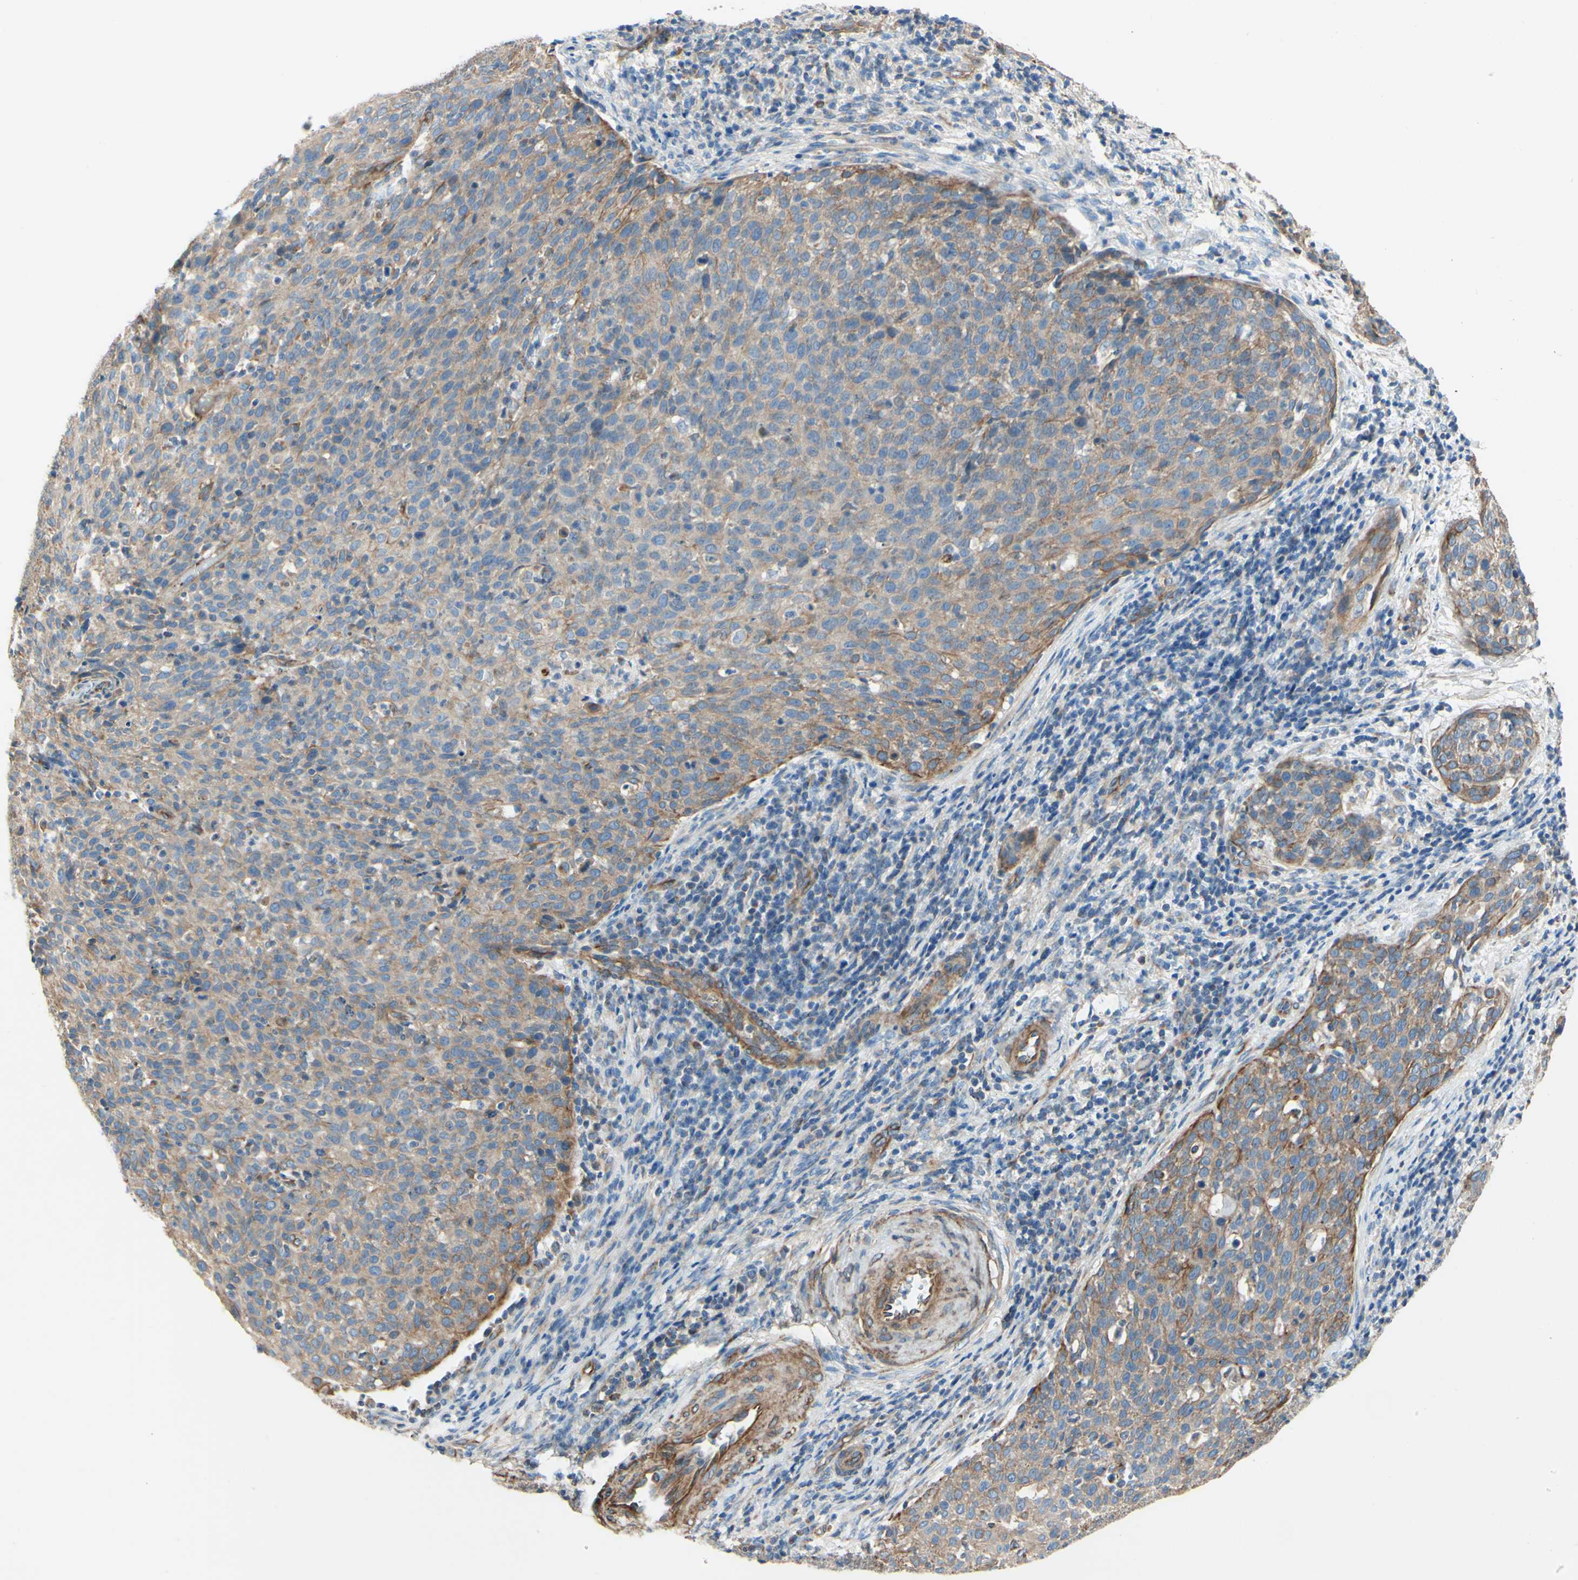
{"staining": {"intensity": "weak", "quantity": ">75%", "location": "cytoplasmic/membranous"}, "tissue": "cervical cancer", "cell_type": "Tumor cells", "image_type": "cancer", "snomed": [{"axis": "morphology", "description": "Squamous cell carcinoma, NOS"}, {"axis": "topography", "description": "Cervix"}], "caption": "IHC staining of cervical cancer, which exhibits low levels of weak cytoplasmic/membranous positivity in about >75% of tumor cells indicating weak cytoplasmic/membranous protein positivity. The staining was performed using DAB (brown) for protein detection and nuclei were counterstained in hematoxylin (blue).", "gene": "ENDOD1", "patient": {"sex": "female", "age": 38}}